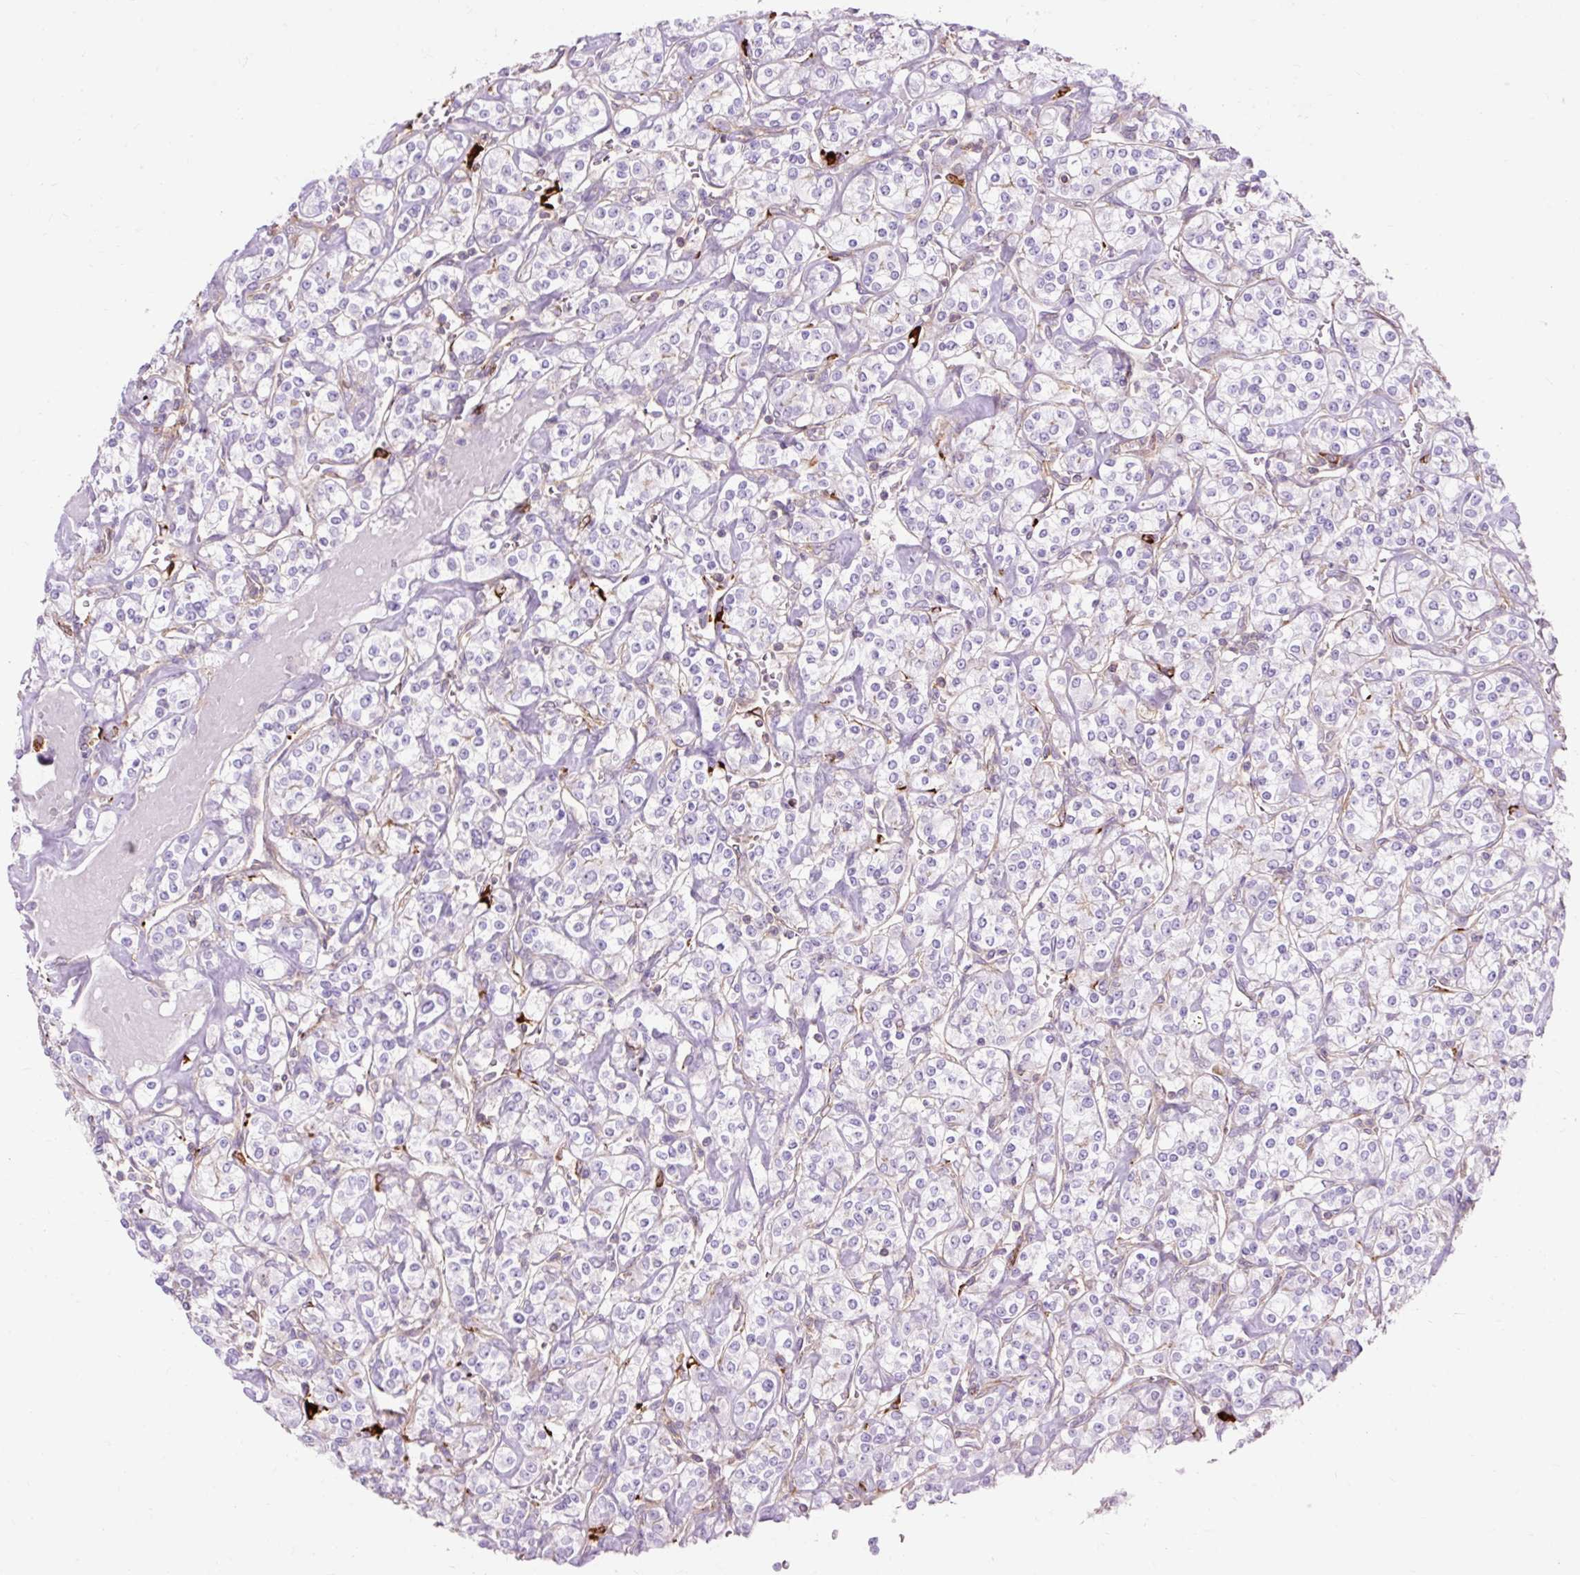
{"staining": {"intensity": "negative", "quantity": "none", "location": "none"}, "tissue": "renal cancer", "cell_type": "Tumor cells", "image_type": "cancer", "snomed": [{"axis": "morphology", "description": "Adenocarcinoma, NOS"}, {"axis": "topography", "description": "Kidney"}], "caption": "IHC of human adenocarcinoma (renal) exhibits no positivity in tumor cells.", "gene": "TBC1D2B", "patient": {"sex": "male", "age": 77}}